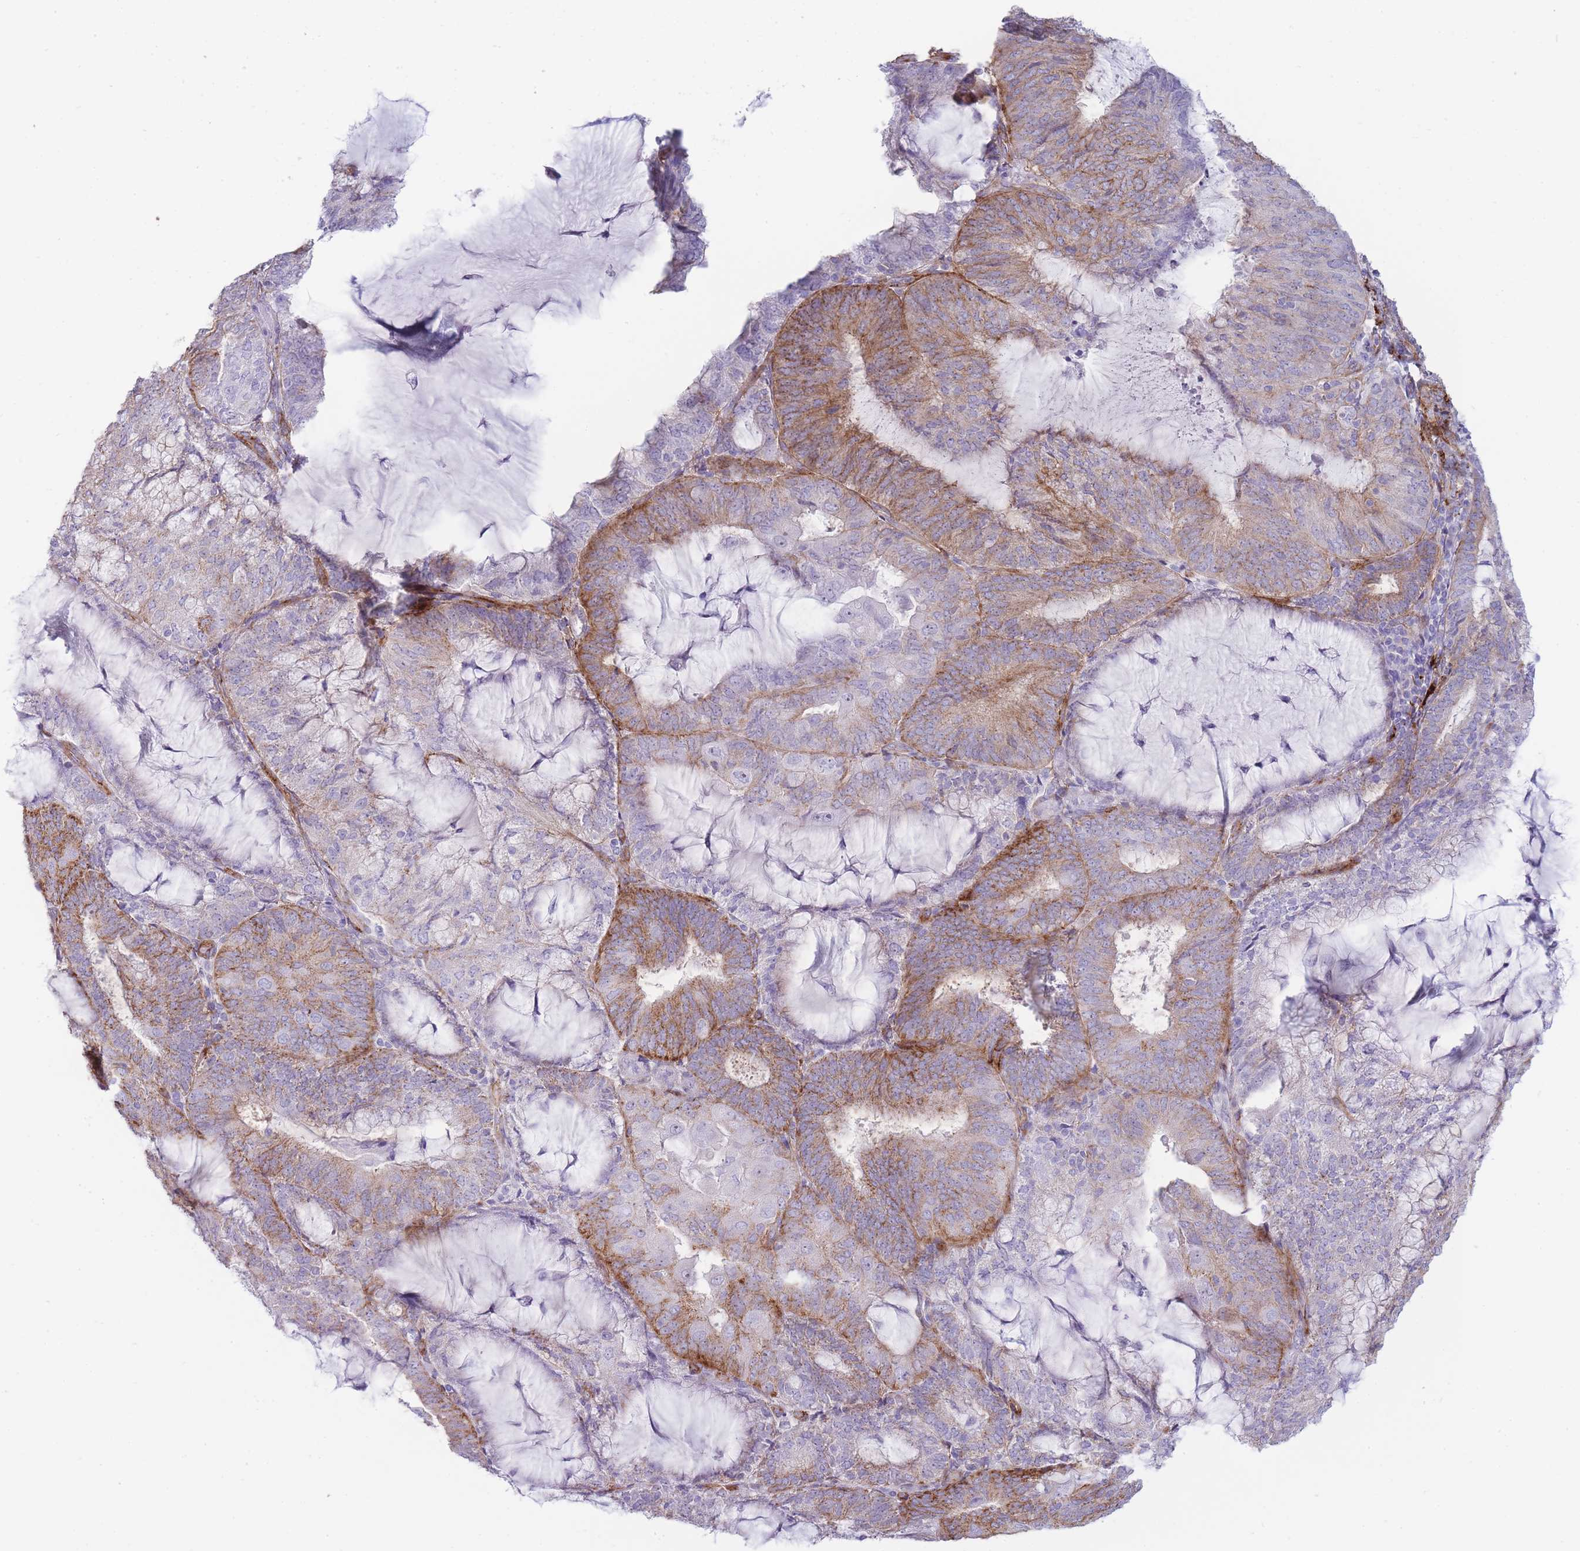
{"staining": {"intensity": "strong", "quantity": "<25%", "location": "cytoplasmic/membranous"}, "tissue": "endometrial cancer", "cell_type": "Tumor cells", "image_type": "cancer", "snomed": [{"axis": "morphology", "description": "Adenocarcinoma, NOS"}, {"axis": "topography", "description": "Endometrium"}], "caption": "There is medium levels of strong cytoplasmic/membranous expression in tumor cells of endometrial adenocarcinoma, as demonstrated by immunohistochemical staining (brown color).", "gene": "UTP14A", "patient": {"sex": "female", "age": 81}}